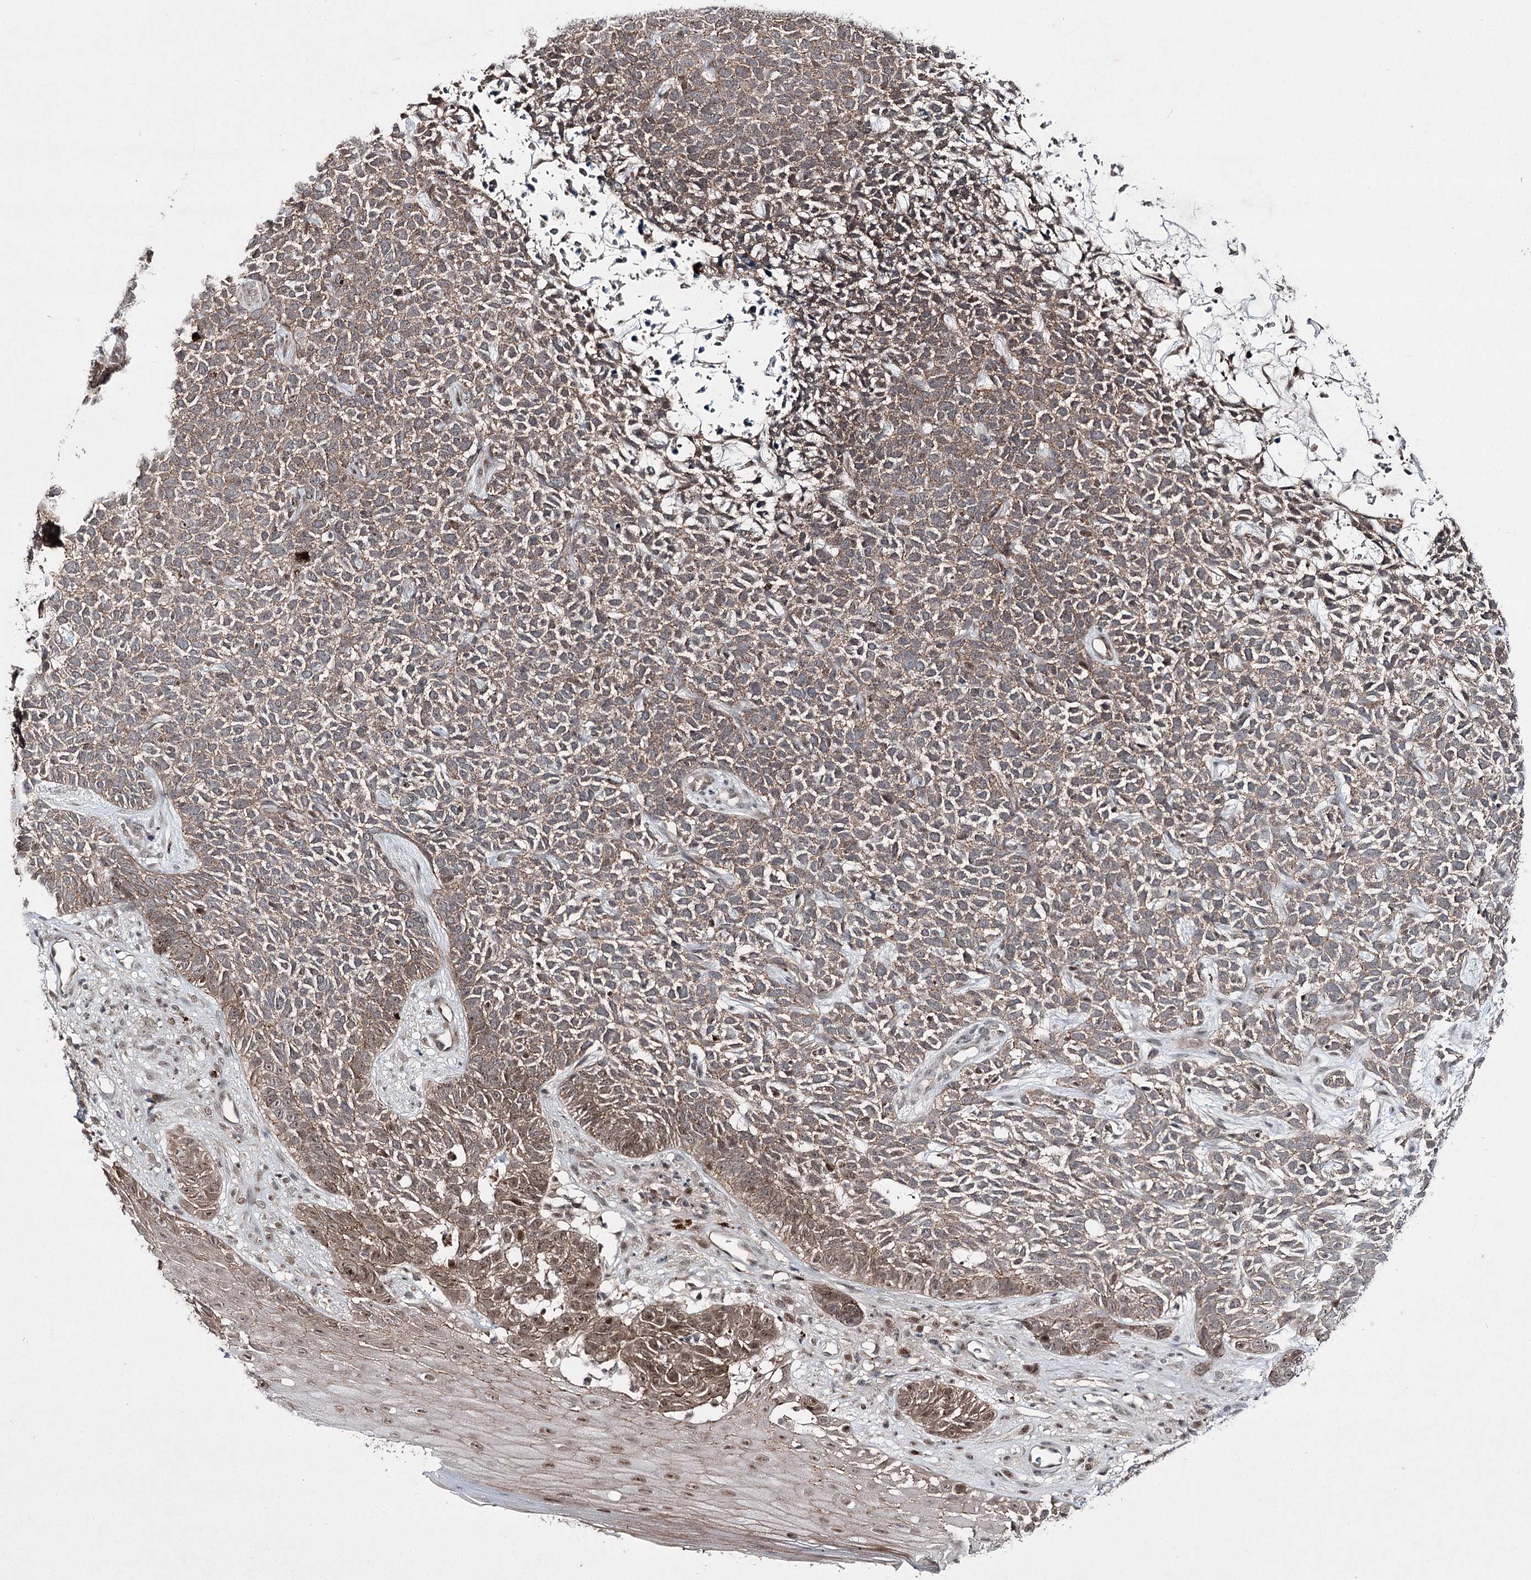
{"staining": {"intensity": "moderate", "quantity": ">75%", "location": "nuclear"}, "tissue": "skin cancer", "cell_type": "Tumor cells", "image_type": "cancer", "snomed": [{"axis": "morphology", "description": "Basal cell carcinoma"}, {"axis": "topography", "description": "Skin"}], "caption": "A high-resolution image shows IHC staining of skin cancer, which reveals moderate nuclear expression in about >75% of tumor cells. (Stains: DAB (3,3'-diaminobenzidine) in brown, nuclei in blue, Microscopy: brightfield microscopy at high magnification).", "gene": "HOXC11", "patient": {"sex": "female", "age": 84}}